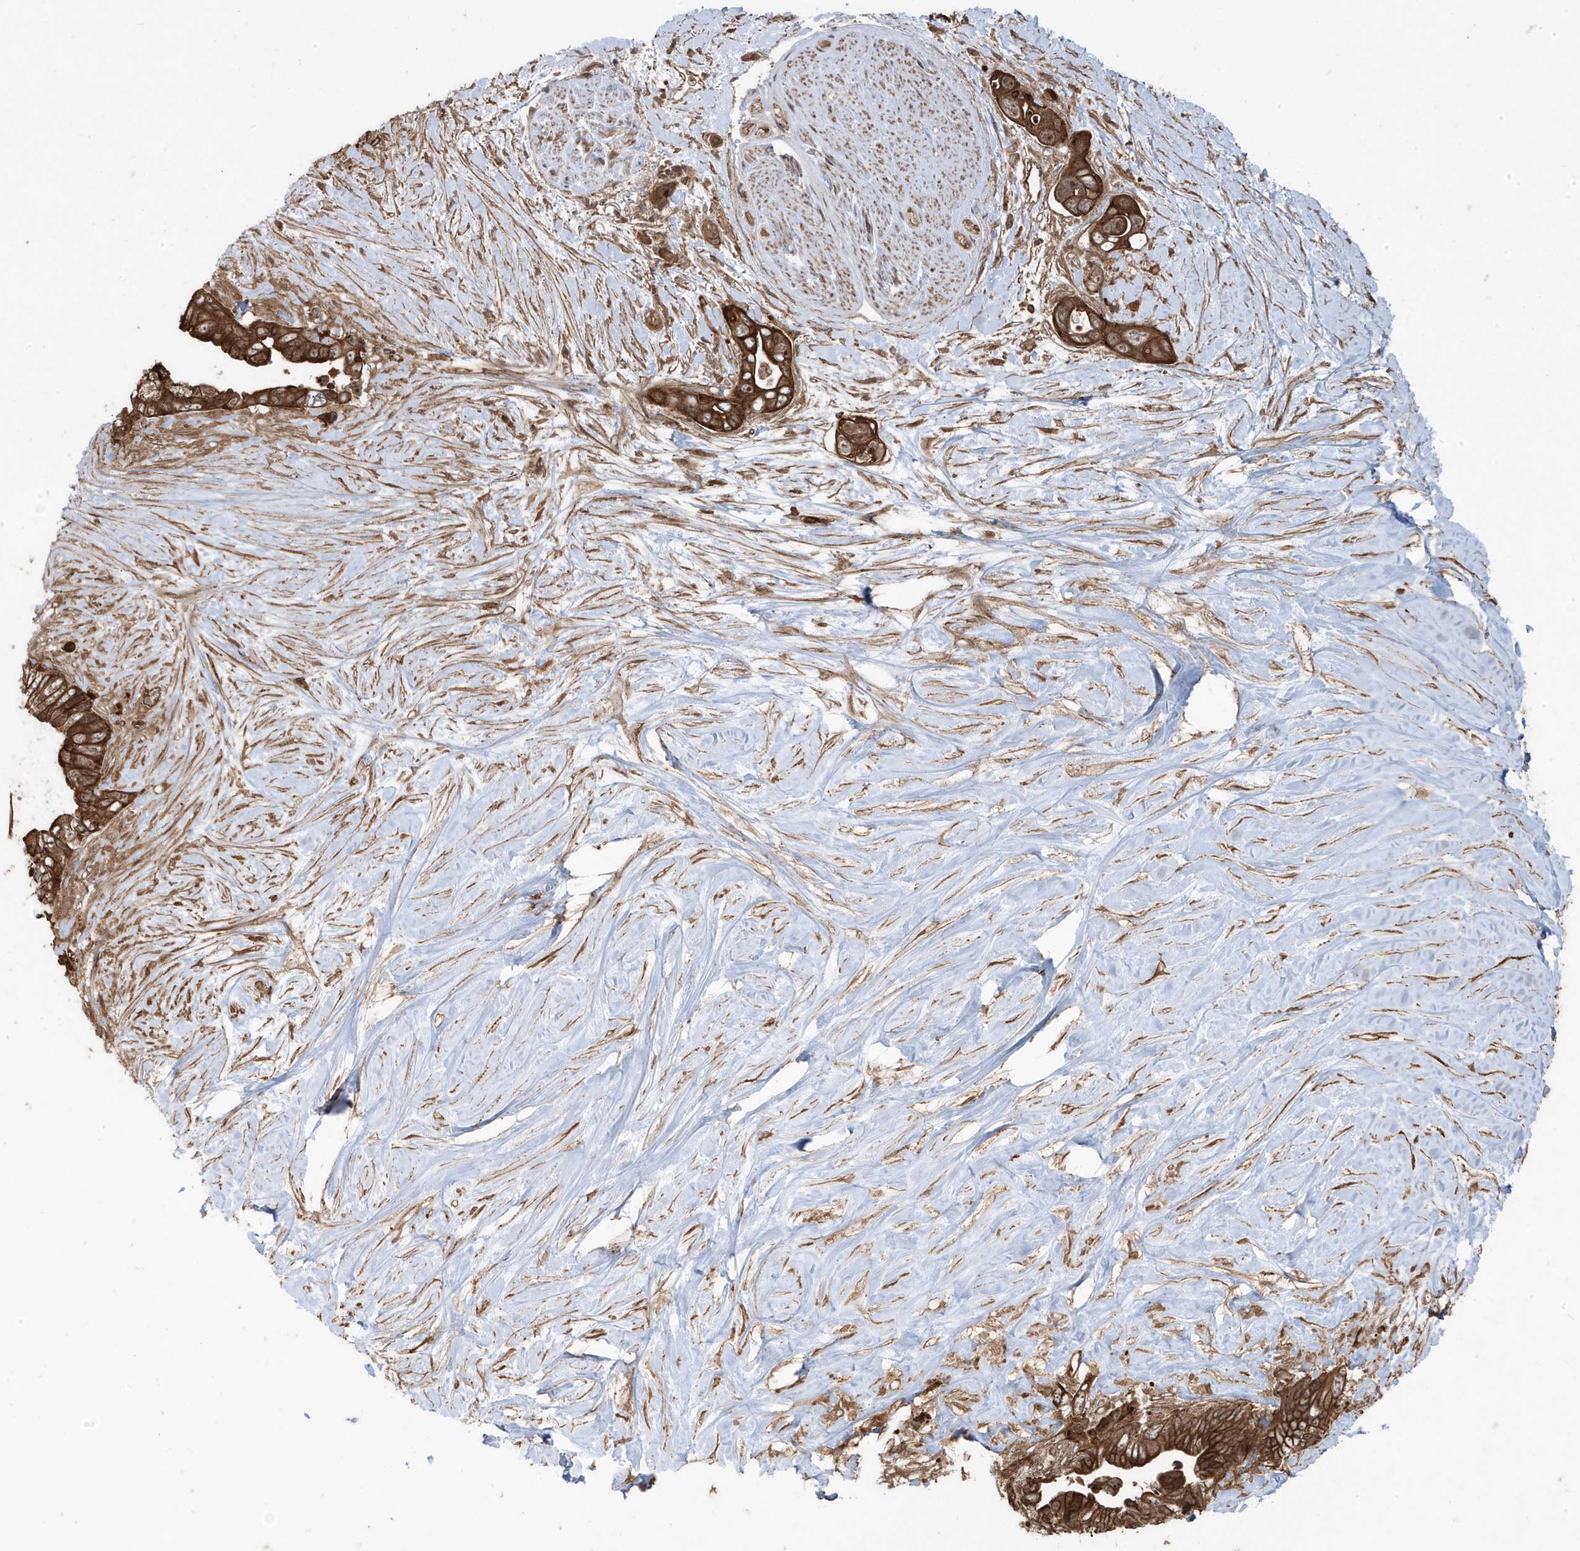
{"staining": {"intensity": "strong", "quantity": ">75%", "location": "cytoplasmic/membranous"}, "tissue": "pancreatic cancer", "cell_type": "Tumor cells", "image_type": "cancer", "snomed": [{"axis": "morphology", "description": "Adenocarcinoma, NOS"}, {"axis": "topography", "description": "Pancreas"}], "caption": "Adenocarcinoma (pancreatic) stained for a protein (brown) shows strong cytoplasmic/membranous positive staining in approximately >75% of tumor cells.", "gene": "ASAP1", "patient": {"sex": "female", "age": 72}}